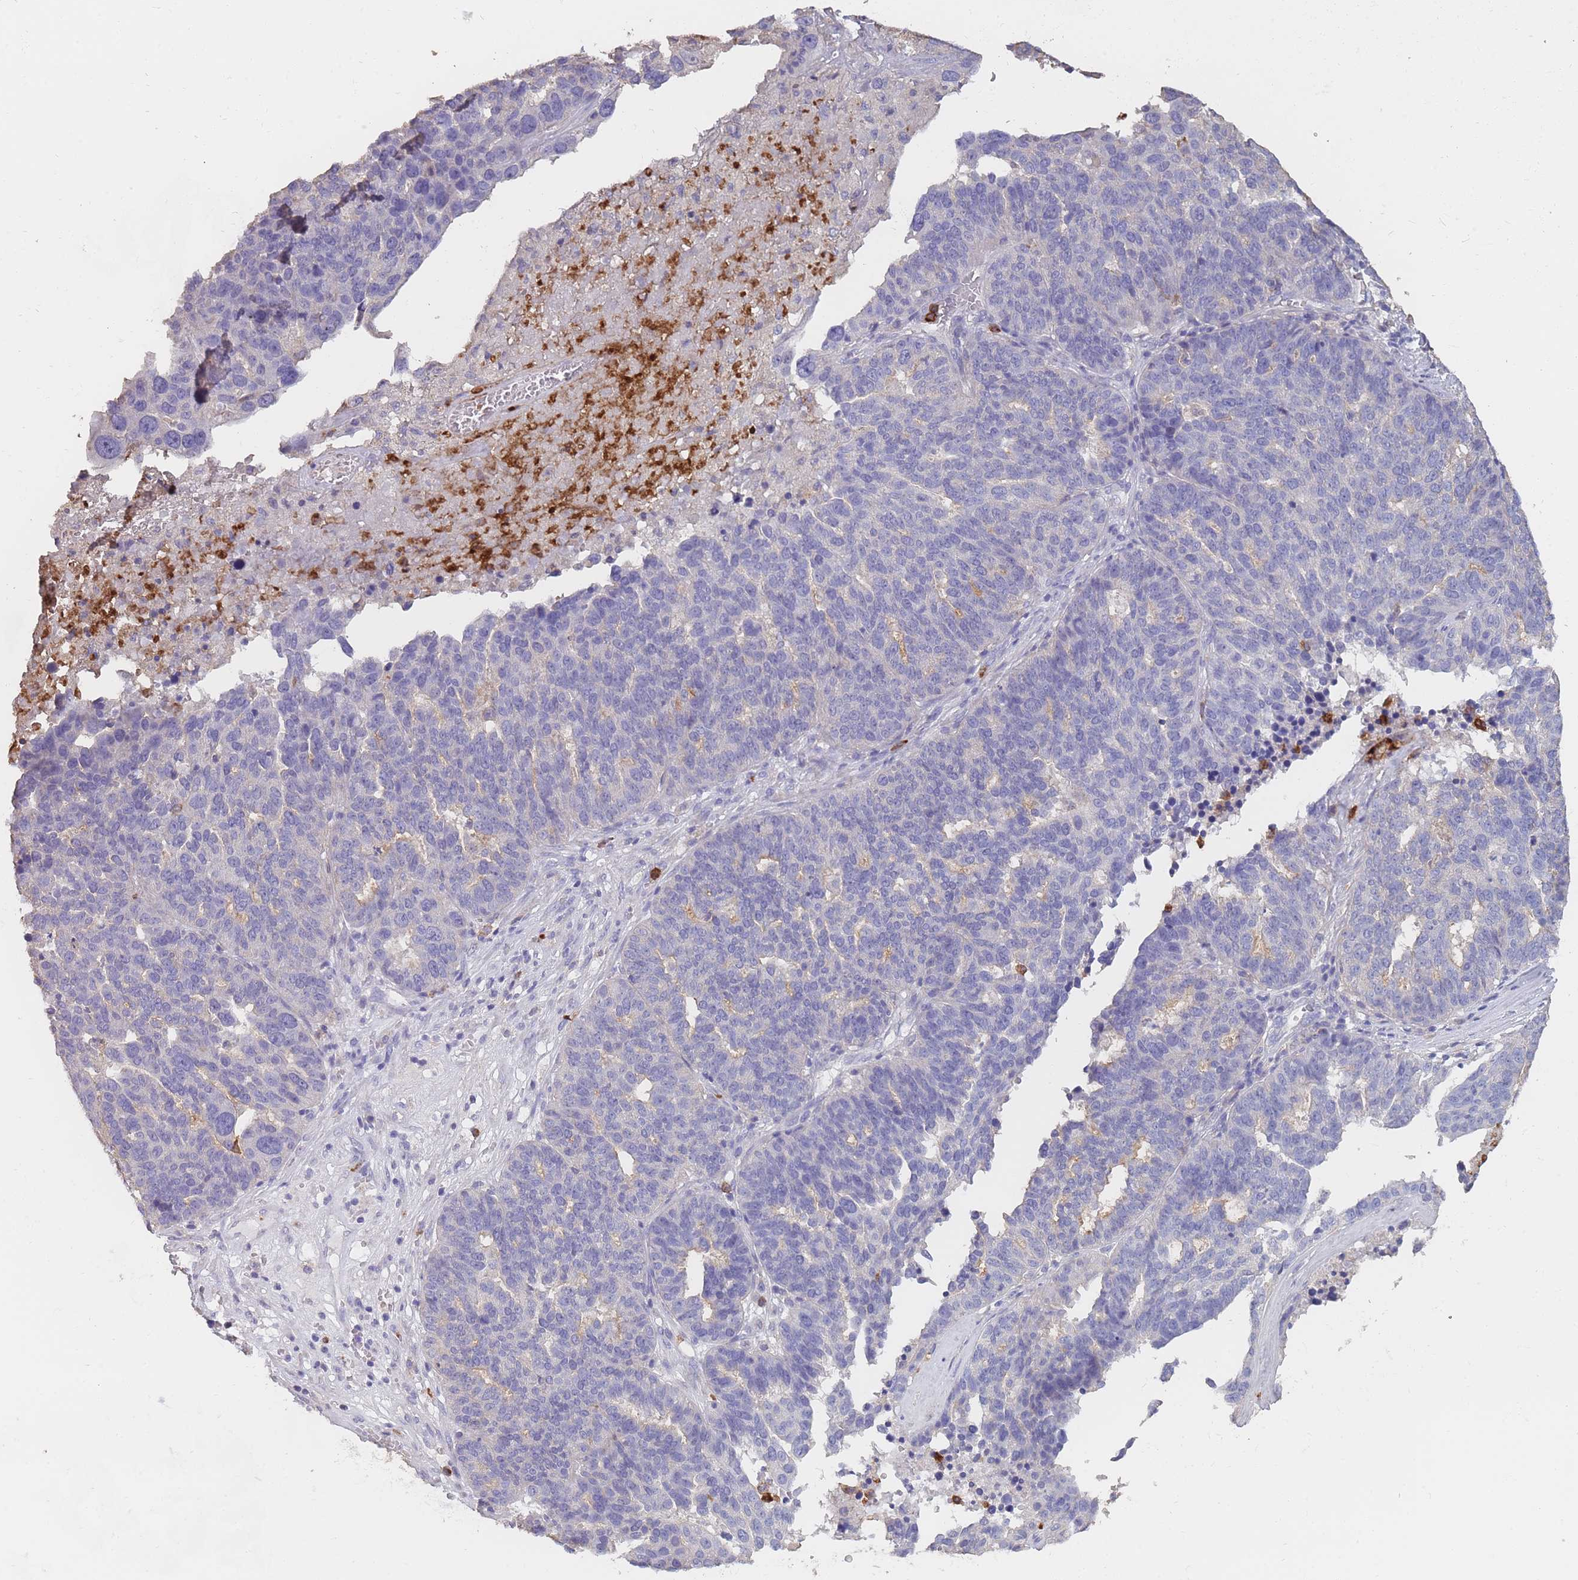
{"staining": {"intensity": "negative", "quantity": "none", "location": "none"}, "tissue": "ovarian cancer", "cell_type": "Tumor cells", "image_type": "cancer", "snomed": [{"axis": "morphology", "description": "Cystadenocarcinoma, serous, NOS"}, {"axis": "topography", "description": "Ovary"}], "caption": "Immunohistochemistry (IHC) micrograph of neoplastic tissue: ovarian serous cystadenocarcinoma stained with DAB (3,3'-diaminobenzidine) displays no significant protein staining in tumor cells.", "gene": "CLEC12A", "patient": {"sex": "female", "age": 59}}